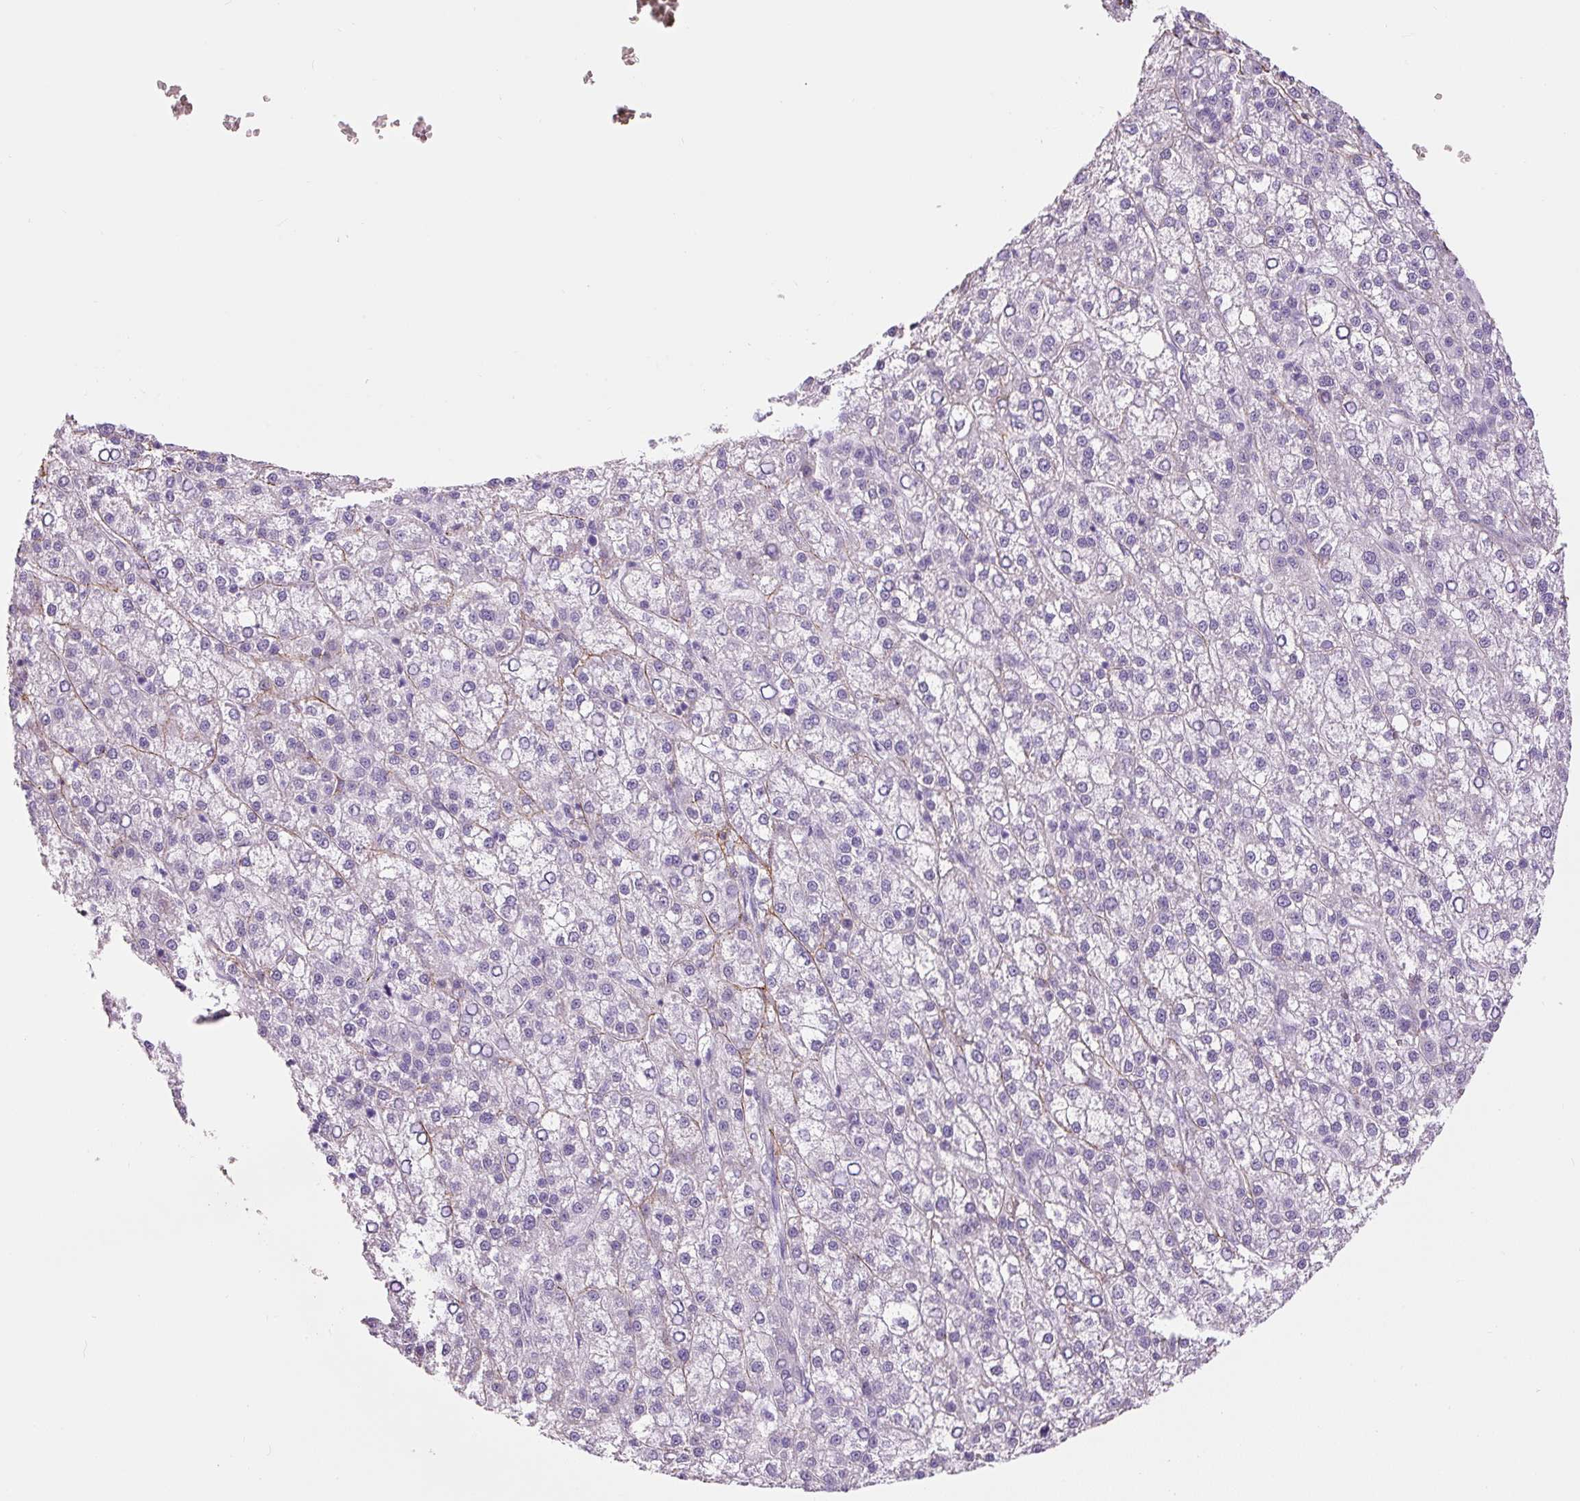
{"staining": {"intensity": "negative", "quantity": "none", "location": "none"}, "tissue": "liver cancer", "cell_type": "Tumor cells", "image_type": "cancer", "snomed": [{"axis": "morphology", "description": "Carcinoma, Hepatocellular, NOS"}, {"axis": "topography", "description": "Liver"}], "caption": "There is no significant positivity in tumor cells of liver cancer (hepatocellular carcinoma). (DAB immunohistochemistry with hematoxylin counter stain).", "gene": "FBN1", "patient": {"sex": "female", "age": 58}}